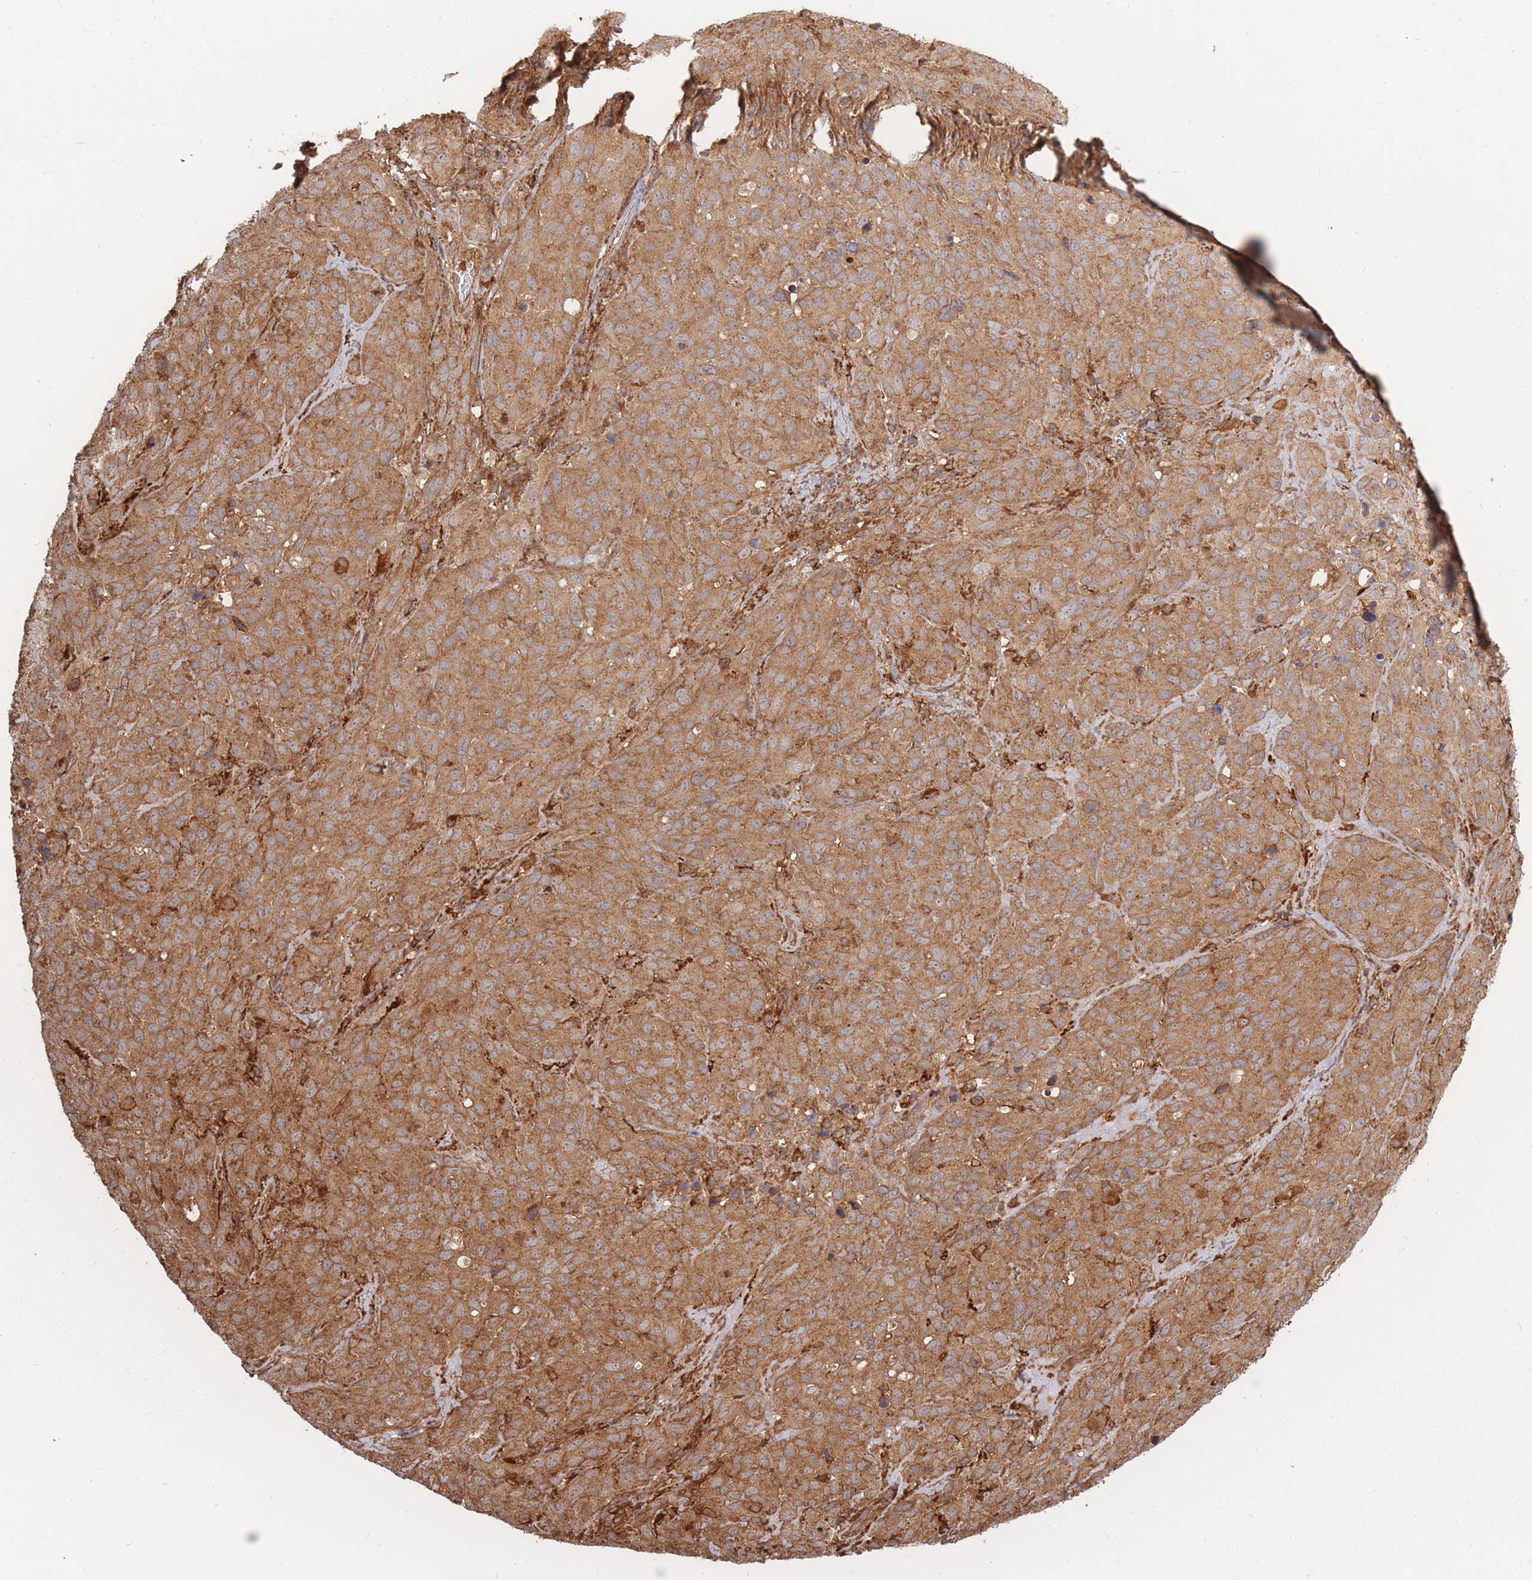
{"staining": {"intensity": "moderate", "quantity": ">75%", "location": "cytoplasmic/membranous"}, "tissue": "cervical cancer", "cell_type": "Tumor cells", "image_type": "cancer", "snomed": [{"axis": "morphology", "description": "Squamous cell carcinoma, NOS"}, {"axis": "topography", "description": "Cervix"}], "caption": "Immunohistochemistry (IHC) micrograph of neoplastic tissue: human cervical cancer stained using immunohistochemistry (IHC) demonstrates medium levels of moderate protein expression localized specifically in the cytoplasmic/membranous of tumor cells, appearing as a cytoplasmic/membranous brown color.", "gene": "RASSF2", "patient": {"sex": "female", "age": 51}}